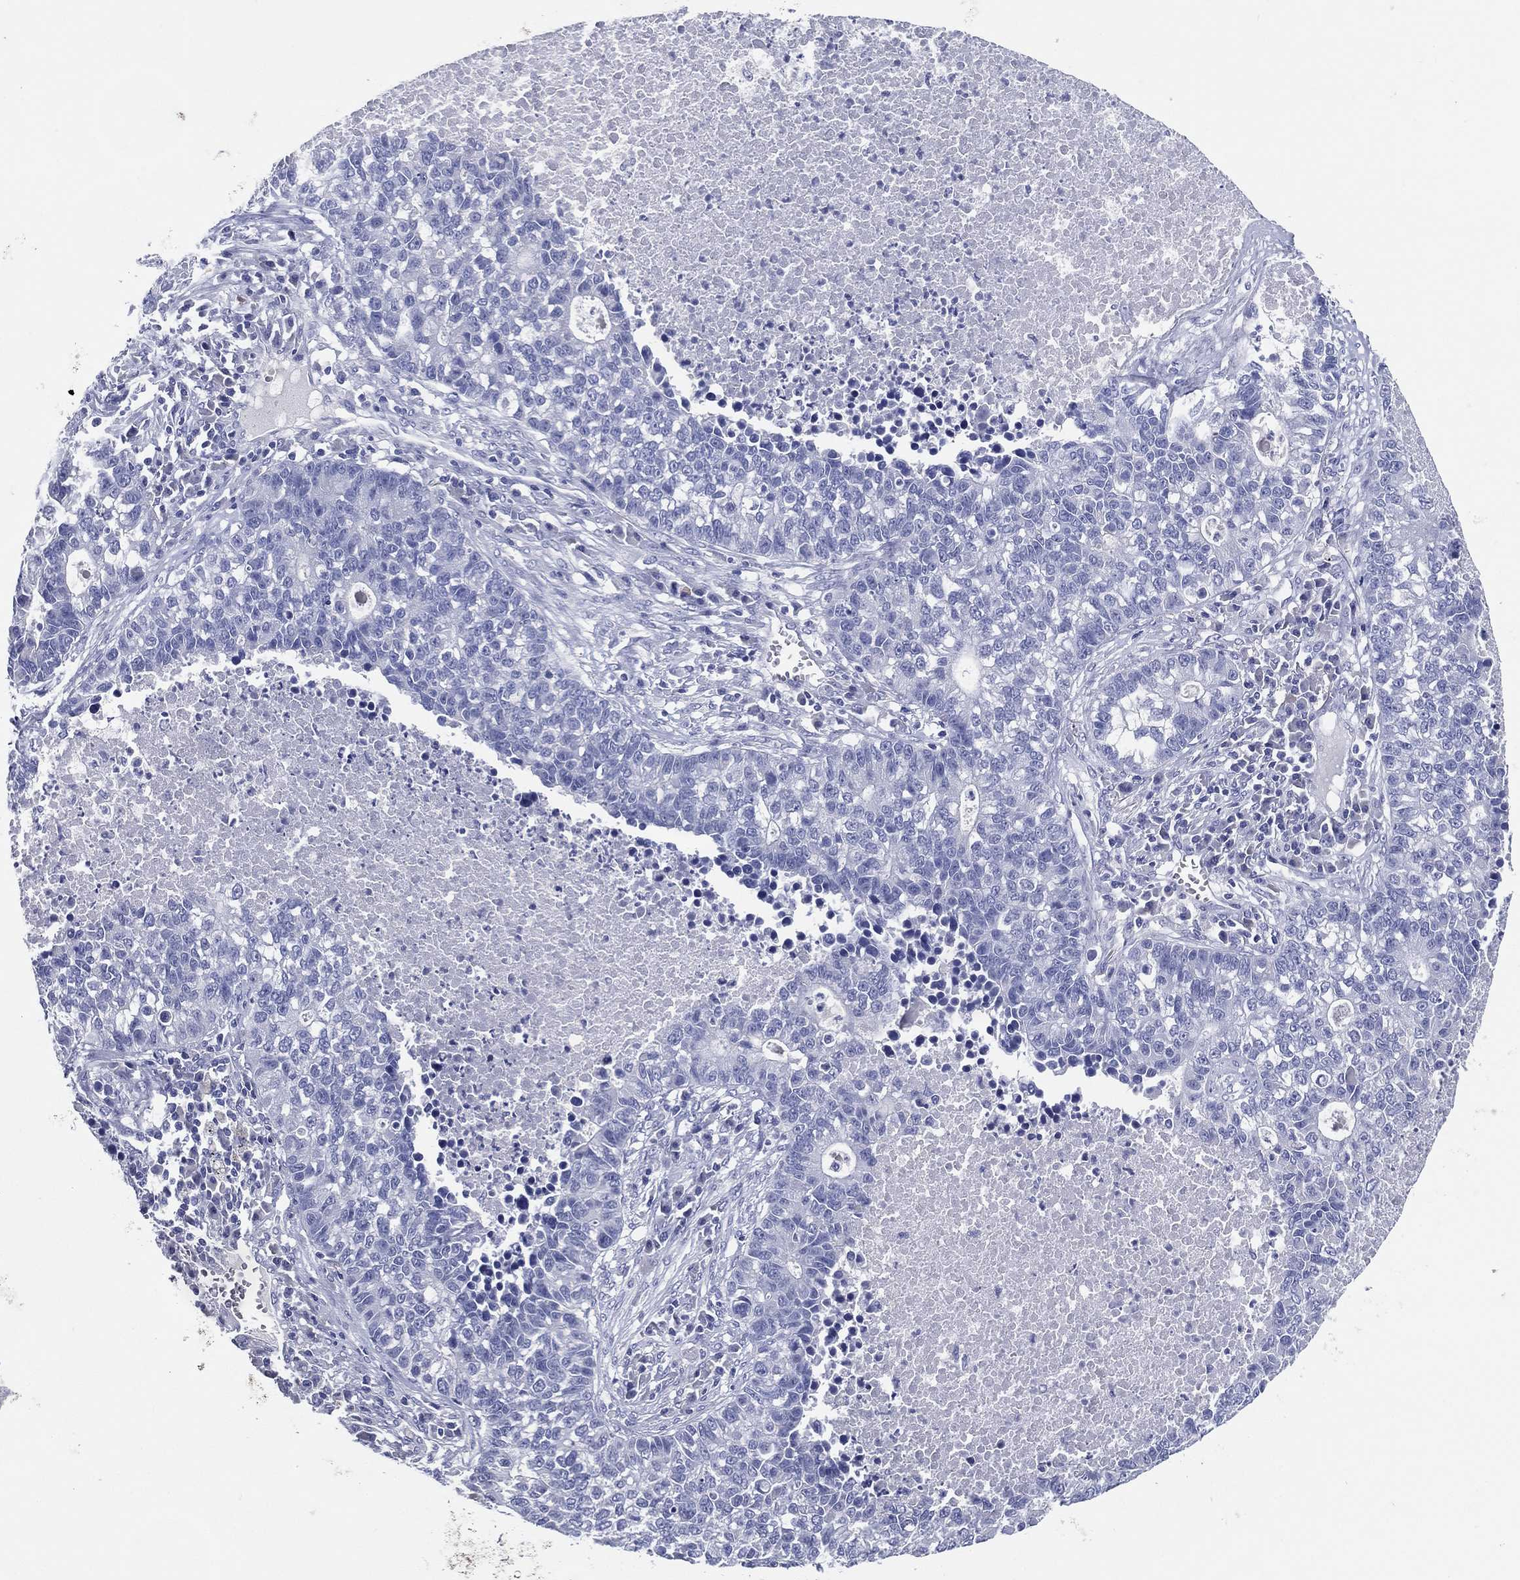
{"staining": {"intensity": "negative", "quantity": "none", "location": "none"}, "tissue": "lung cancer", "cell_type": "Tumor cells", "image_type": "cancer", "snomed": [{"axis": "morphology", "description": "Adenocarcinoma, NOS"}, {"axis": "topography", "description": "Lung"}], "caption": "DAB (3,3'-diaminobenzidine) immunohistochemical staining of human adenocarcinoma (lung) shows no significant expression in tumor cells.", "gene": "TFAP2A", "patient": {"sex": "male", "age": 57}}